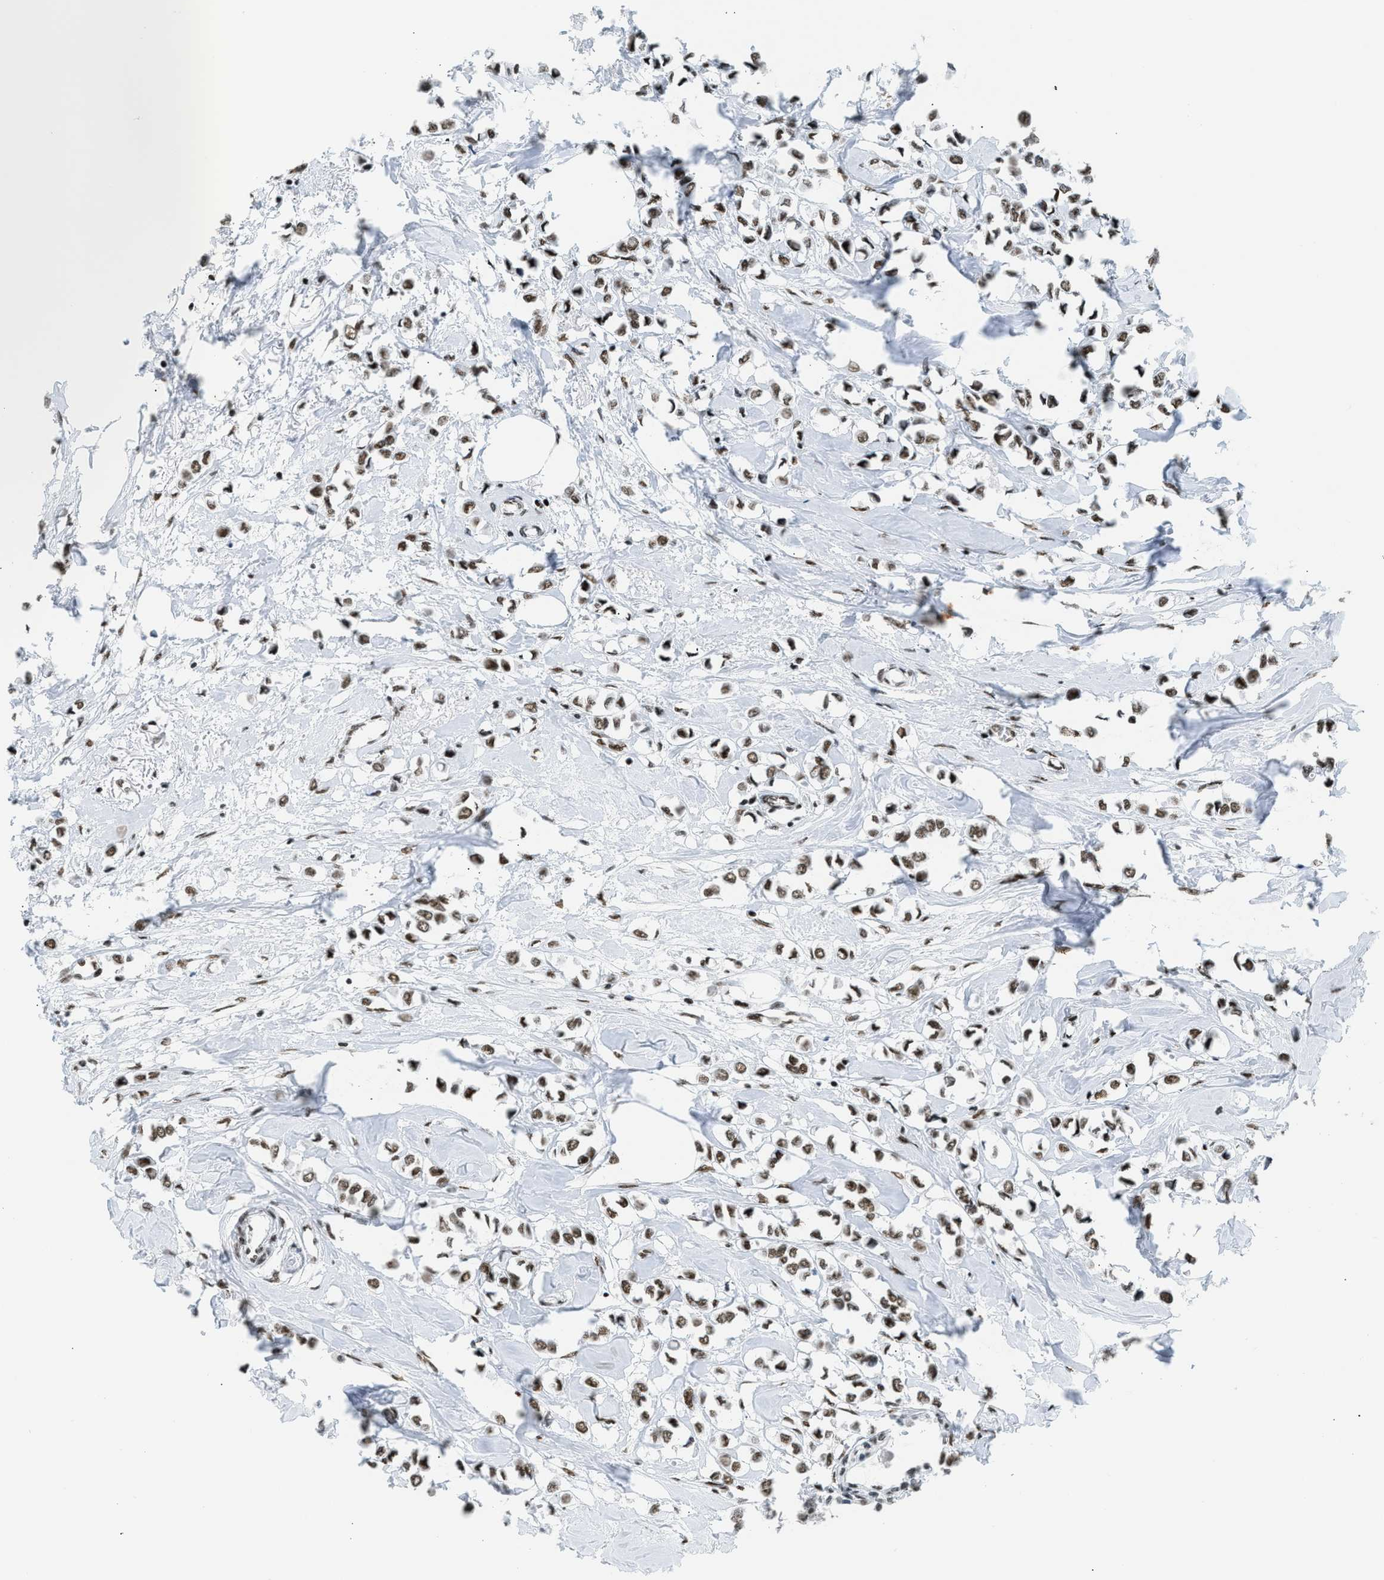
{"staining": {"intensity": "strong", "quantity": ">75%", "location": "nuclear"}, "tissue": "breast cancer", "cell_type": "Tumor cells", "image_type": "cancer", "snomed": [{"axis": "morphology", "description": "Lobular carcinoma"}, {"axis": "topography", "description": "Breast"}], "caption": "A micrograph of human lobular carcinoma (breast) stained for a protein exhibits strong nuclear brown staining in tumor cells. Nuclei are stained in blue.", "gene": "PIF1", "patient": {"sex": "female", "age": 51}}